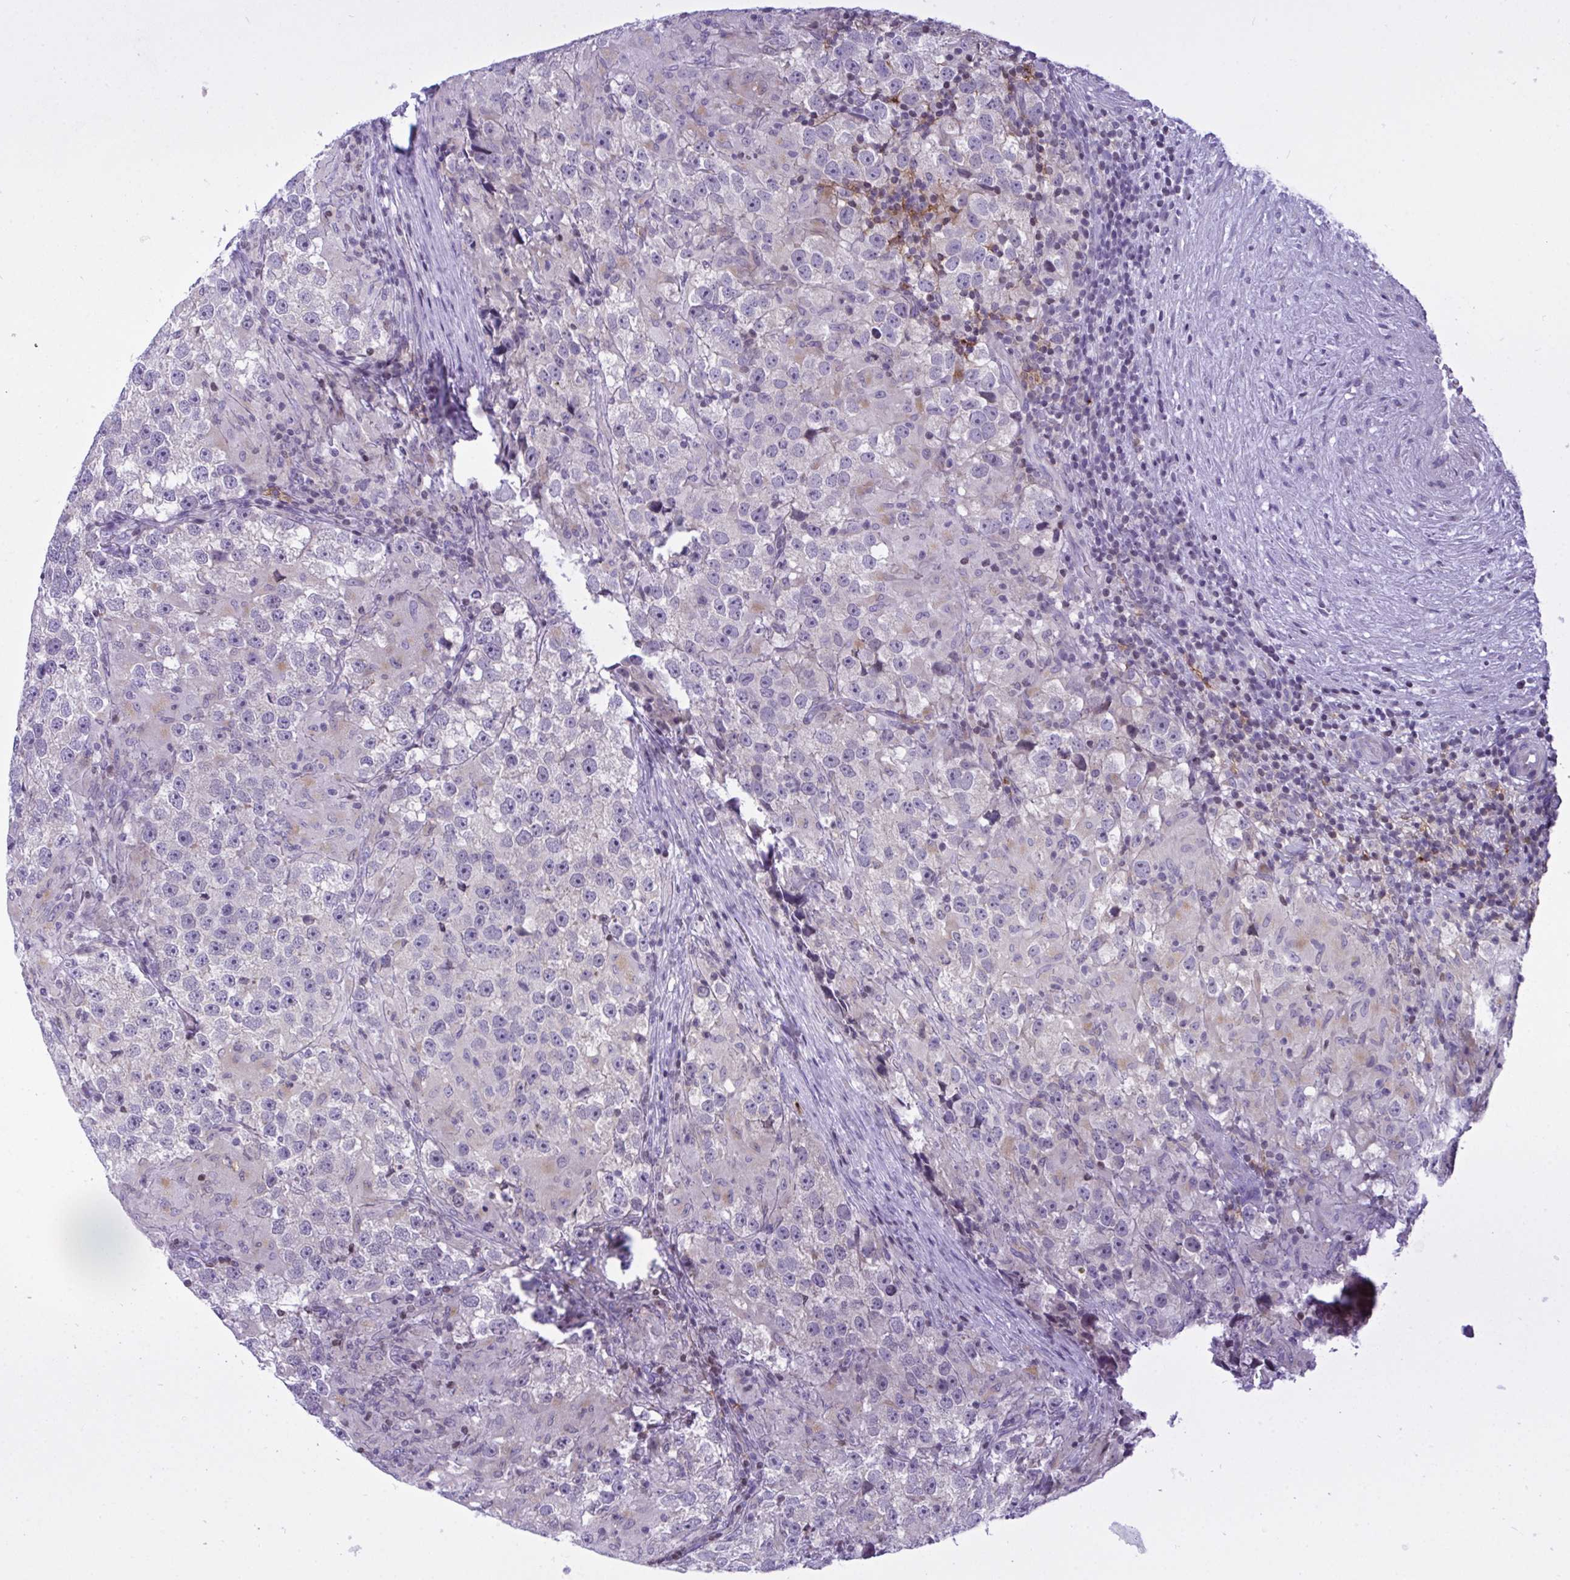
{"staining": {"intensity": "negative", "quantity": "none", "location": "none"}, "tissue": "testis cancer", "cell_type": "Tumor cells", "image_type": "cancer", "snomed": [{"axis": "morphology", "description": "Seminoma, NOS"}, {"axis": "topography", "description": "Testis"}], "caption": "Protein analysis of testis cancer demonstrates no significant staining in tumor cells.", "gene": "SNX11", "patient": {"sex": "male", "age": 46}}